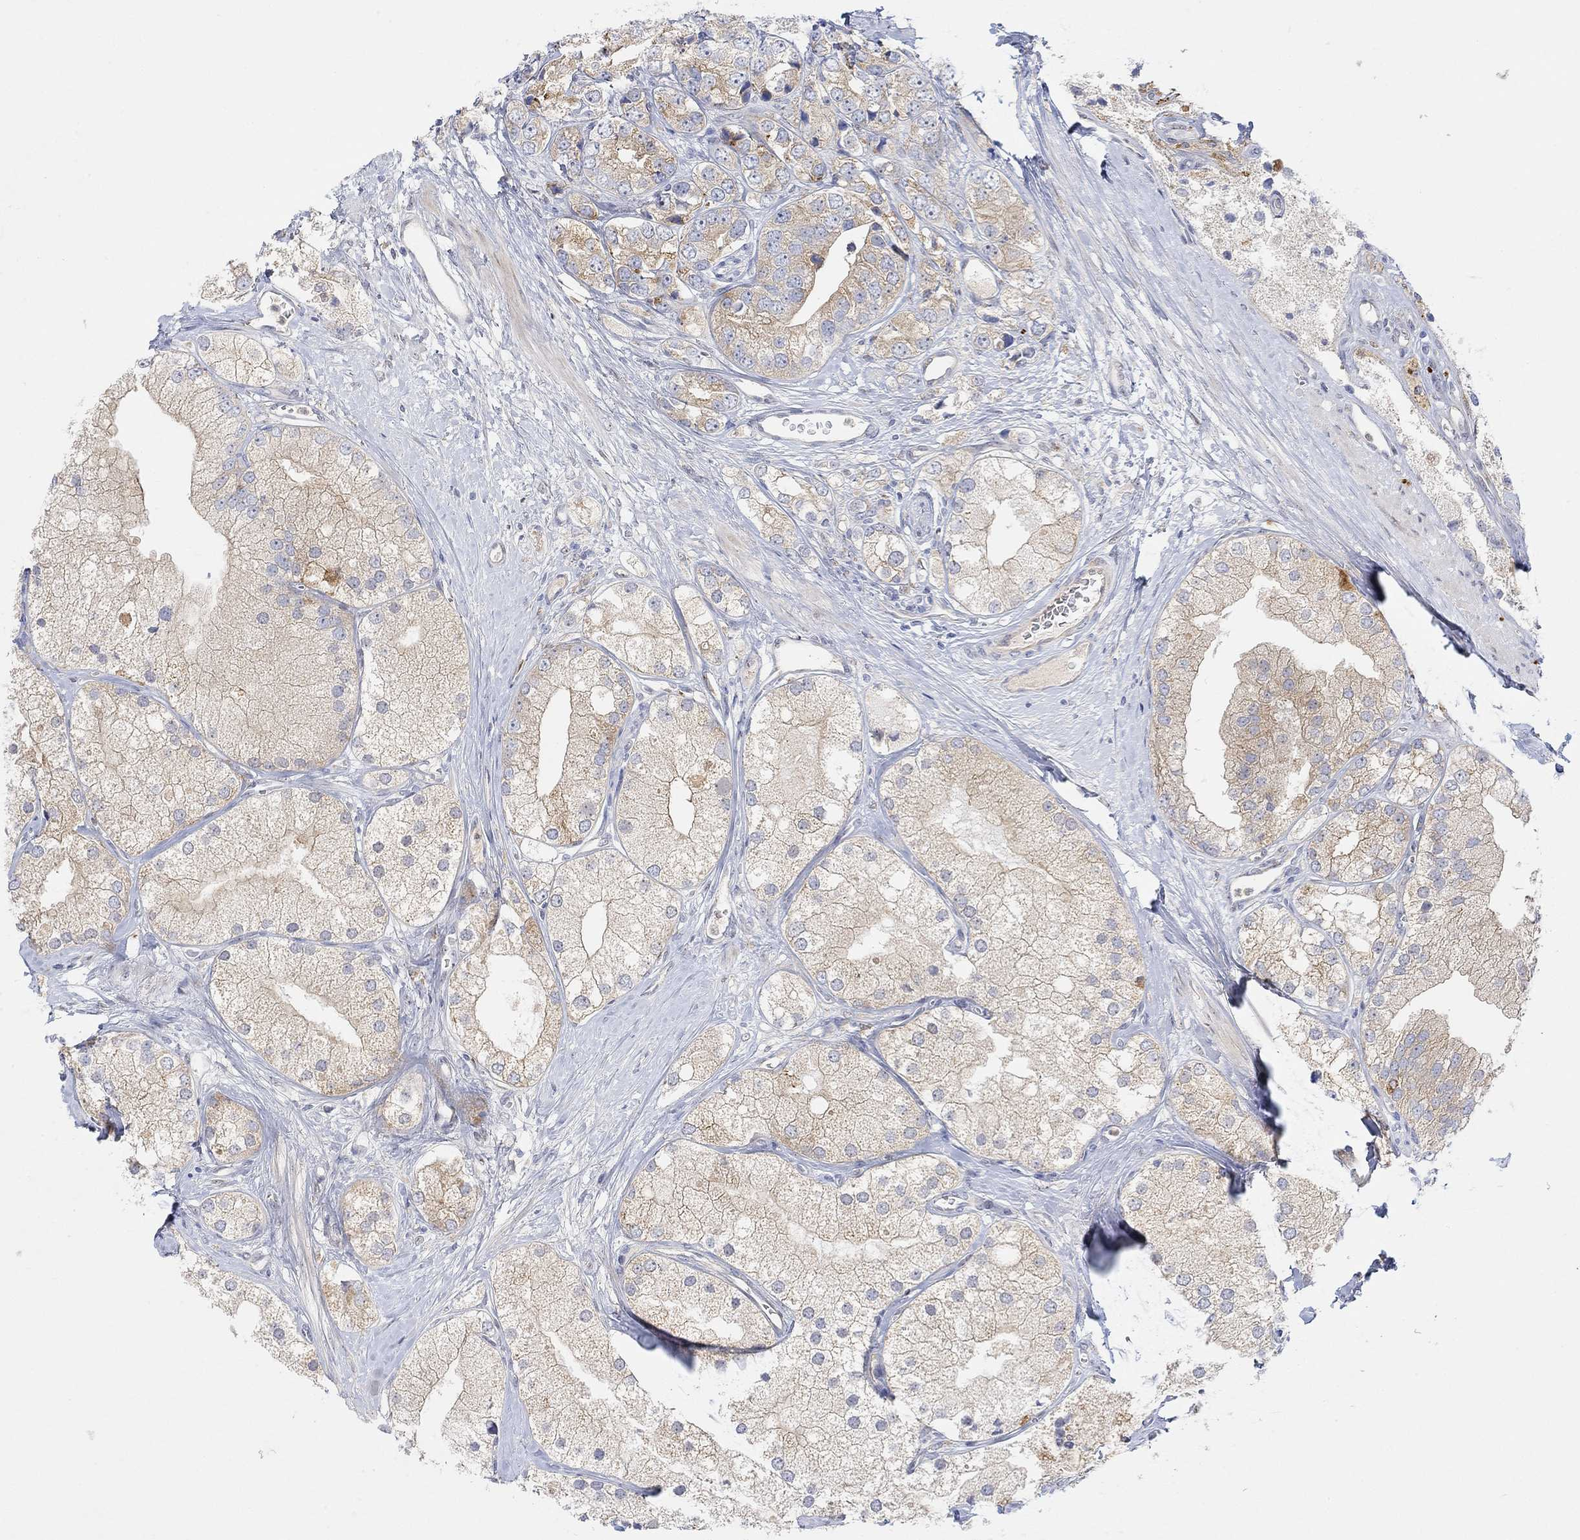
{"staining": {"intensity": "moderate", "quantity": "<25%", "location": "cytoplasmic/membranous"}, "tissue": "prostate cancer", "cell_type": "Tumor cells", "image_type": "cancer", "snomed": [{"axis": "morphology", "description": "Adenocarcinoma, NOS"}, {"axis": "topography", "description": "Prostate and seminal vesicle, NOS"}, {"axis": "topography", "description": "Prostate"}], "caption": "A brown stain shows moderate cytoplasmic/membranous staining of a protein in human prostate adenocarcinoma tumor cells. (Brightfield microscopy of DAB IHC at high magnification).", "gene": "ACSL1", "patient": {"sex": "male", "age": 79}}